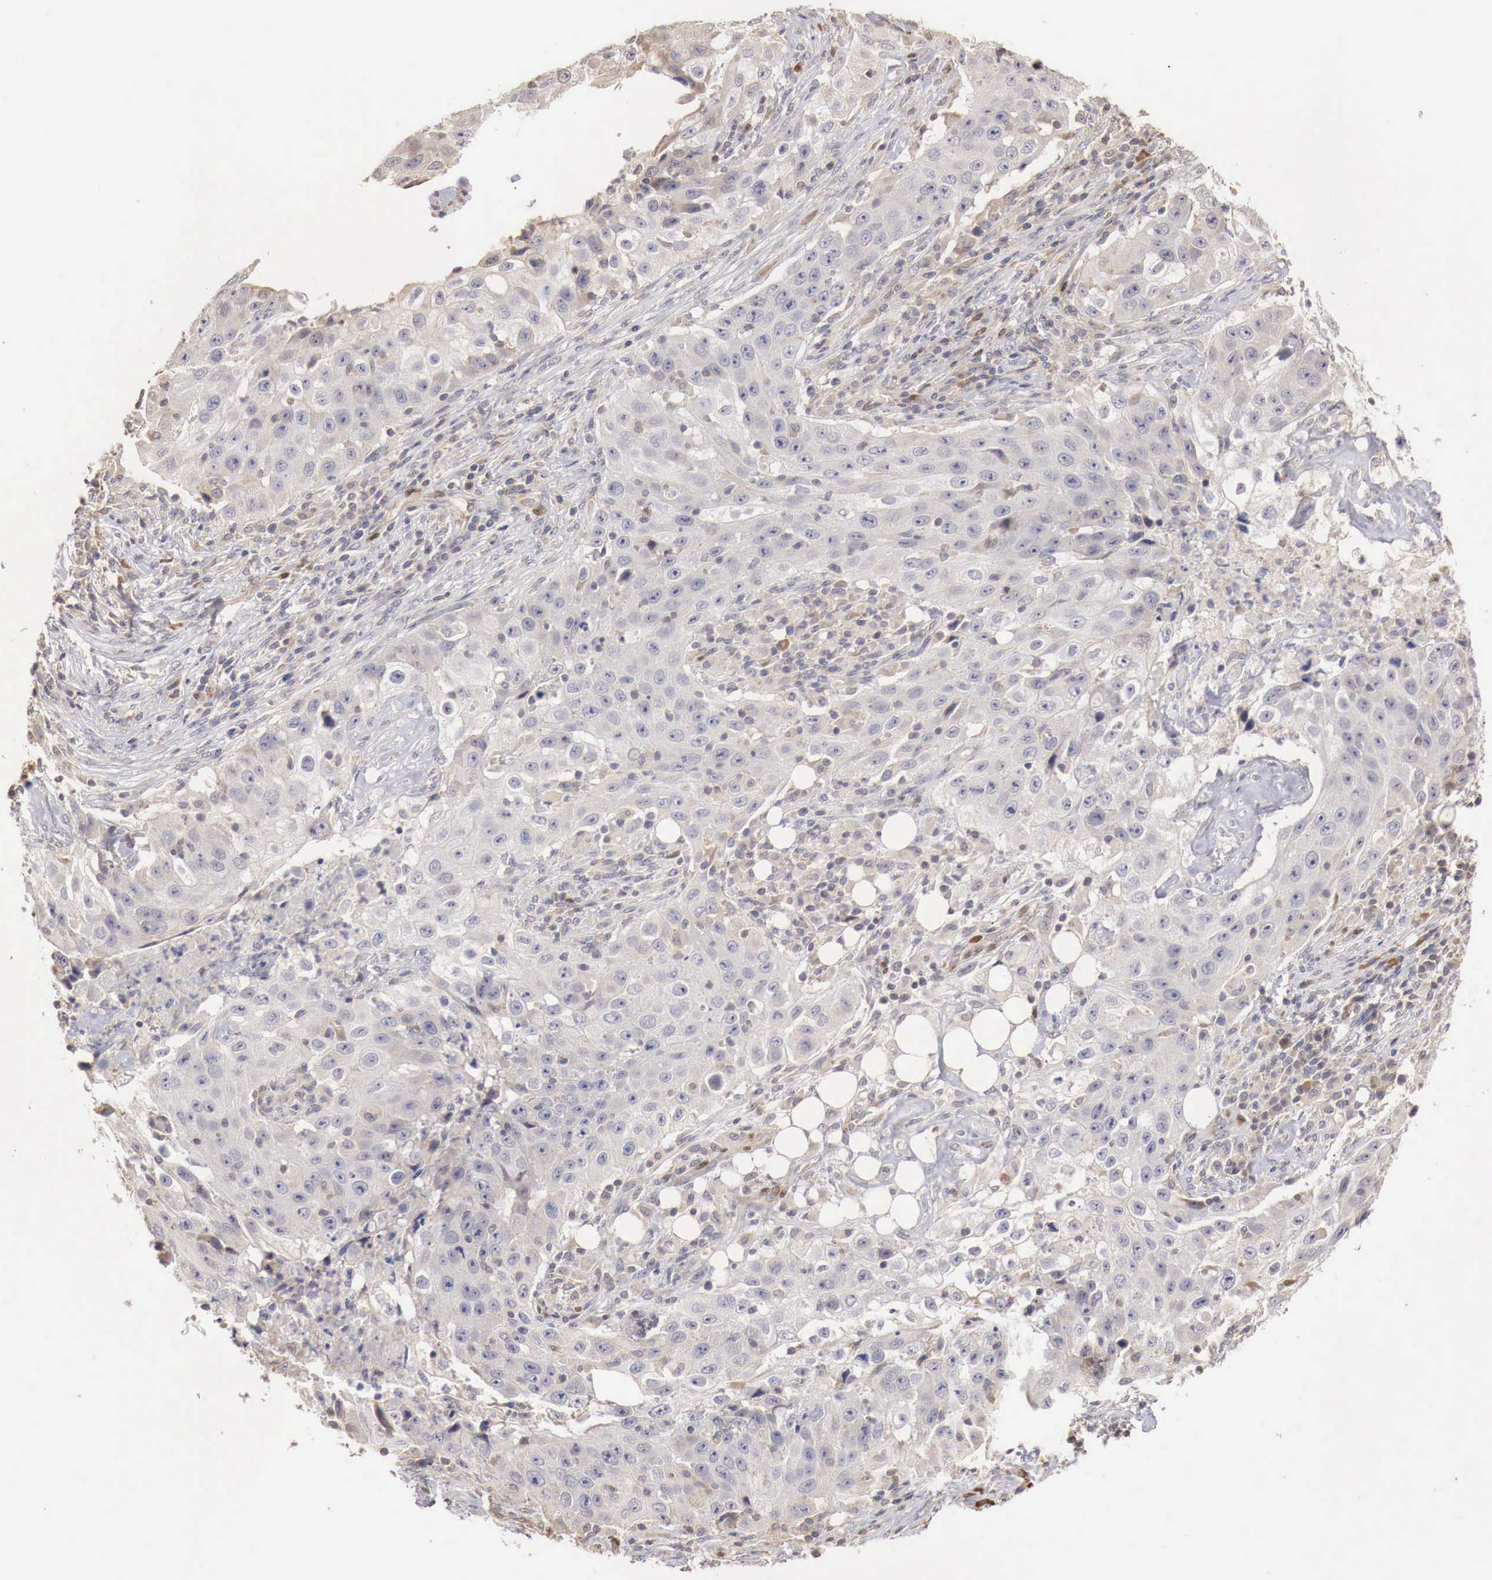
{"staining": {"intensity": "weak", "quantity": "<25%", "location": "cytoplasmic/membranous,nuclear"}, "tissue": "lung cancer", "cell_type": "Tumor cells", "image_type": "cancer", "snomed": [{"axis": "morphology", "description": "Squamous cell carcinoma, NOS"}, {"axis": "topography", "description": "Lung"}], "caption": "Tumor cells are negative for protein expression in human lung cancer.", "gene": "KHDRBS2", "patient": {"sex": "male", "age": 64}}